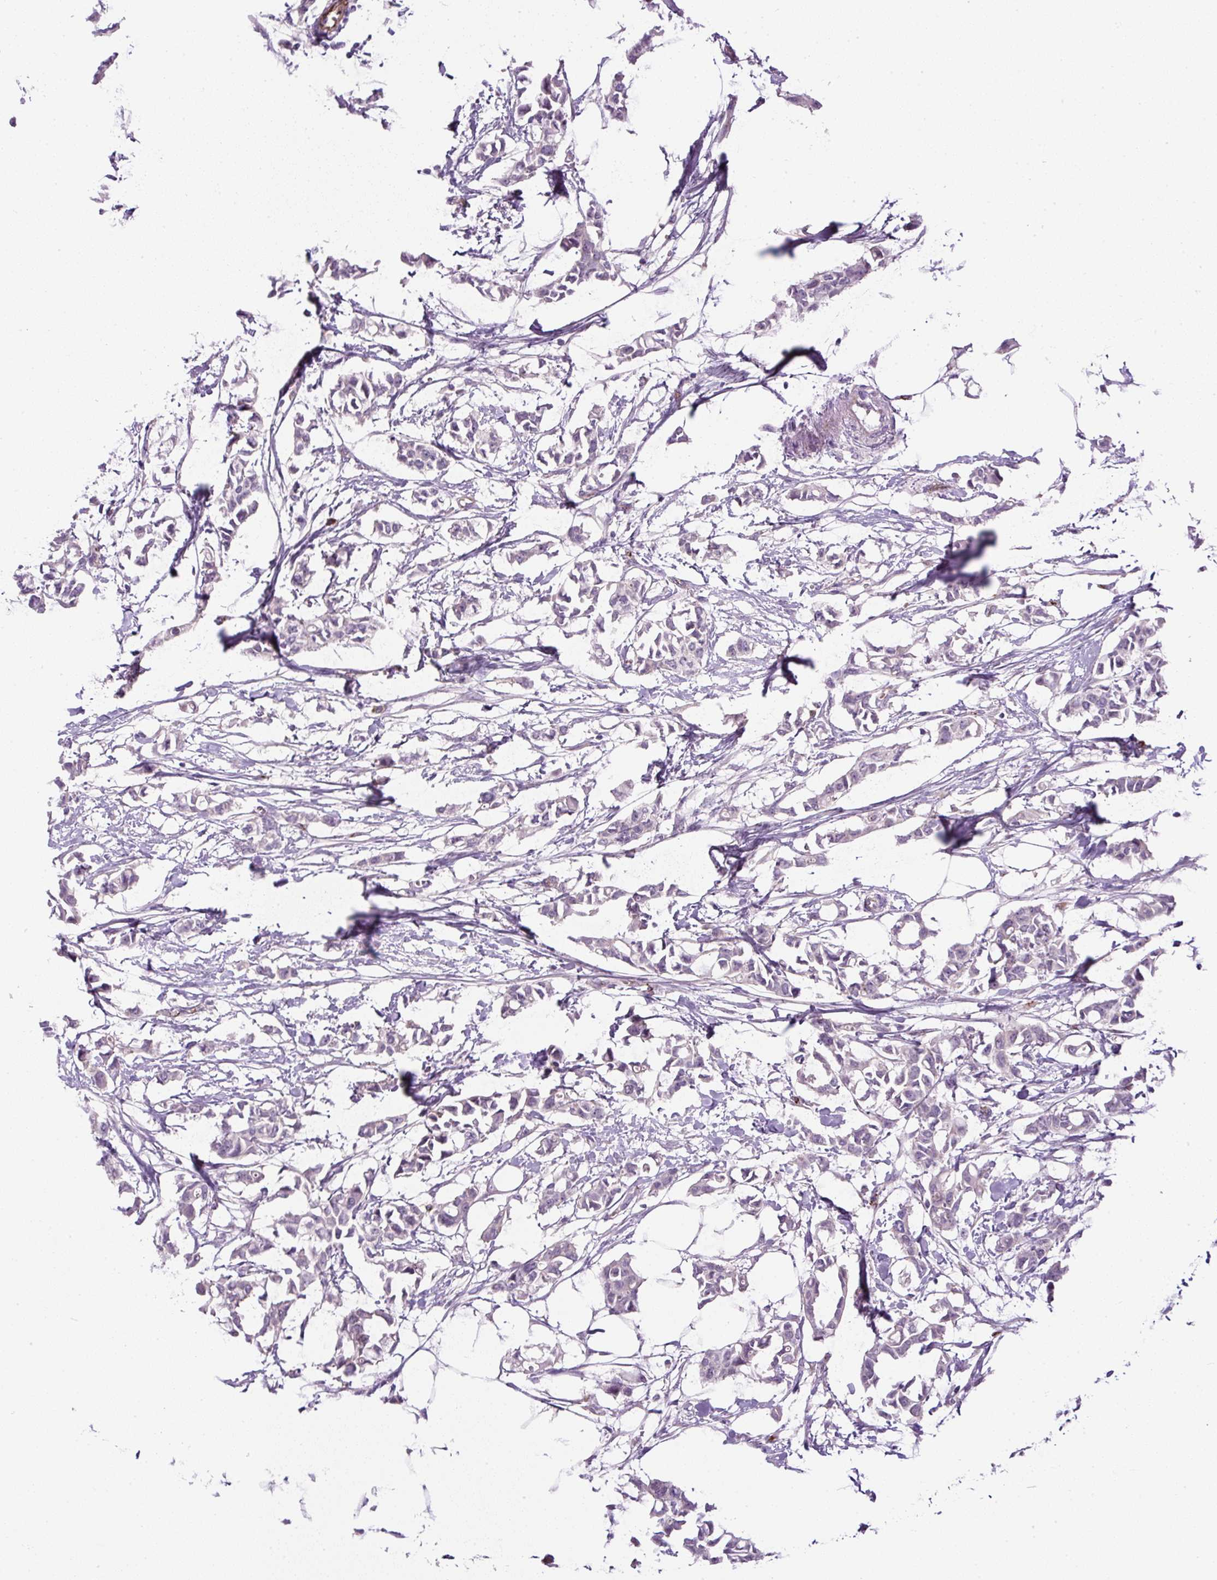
{"staining": {"intensity": "negative", "quantity": "none", "location": "none"}, "tissue": "breast cancer", "cell_type": "Tumor cells", "image_type": "cancer", "snomed": [{"axis": "morphology", "description": "Duct carcinoma"}, {"axis": "topography", "description": "Breast"}], "caption": "Immunohistochemistry (IHC) micrograph of neoplastic tissue: human breast invasive ductal carcinoma stained with DAB (3,3'-diaminobenzidine) shows no significant protein positivity in tumor cells.", "gene": "LEFTY2", "patient": {"sex": "female", "age": 41}}